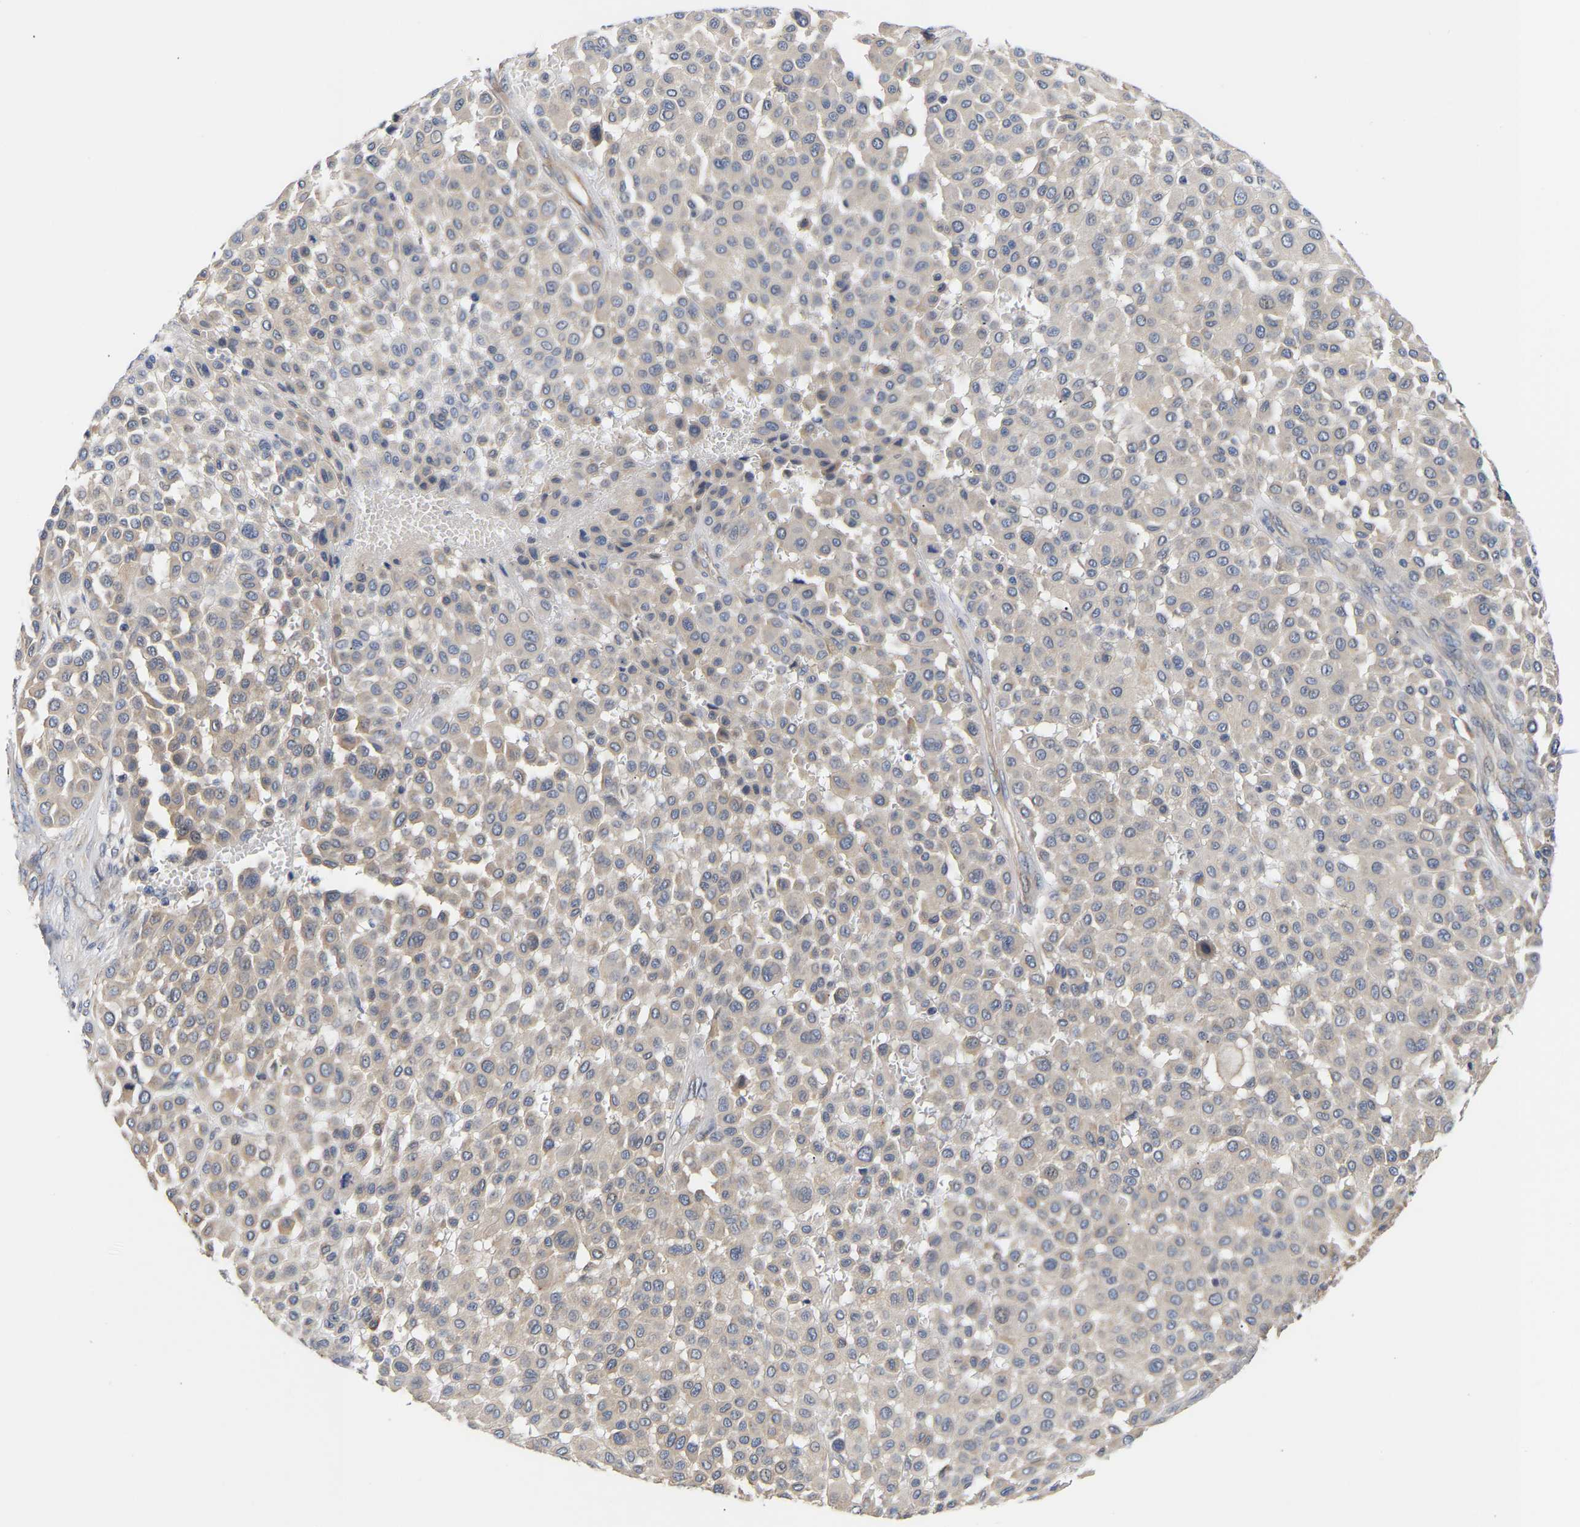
{"staining": {"intensity": "negative", "quantity": "none", "location": "none"}, "tissue": "melanoma", "cell_type": "Tumor cells", "image_type": "cancer", "snomed": [{"axis": "morphology", "description": "Malignant melanoma, Metastatic site"}, {"axis": "topography", "description": "Soft tissue"}], "caption": "An image of human malignant melanoma (metastatic site) is negative for staining in tumor cells.", "gene": "KASH5", "patient": {"sex": "male", "age": 41}}